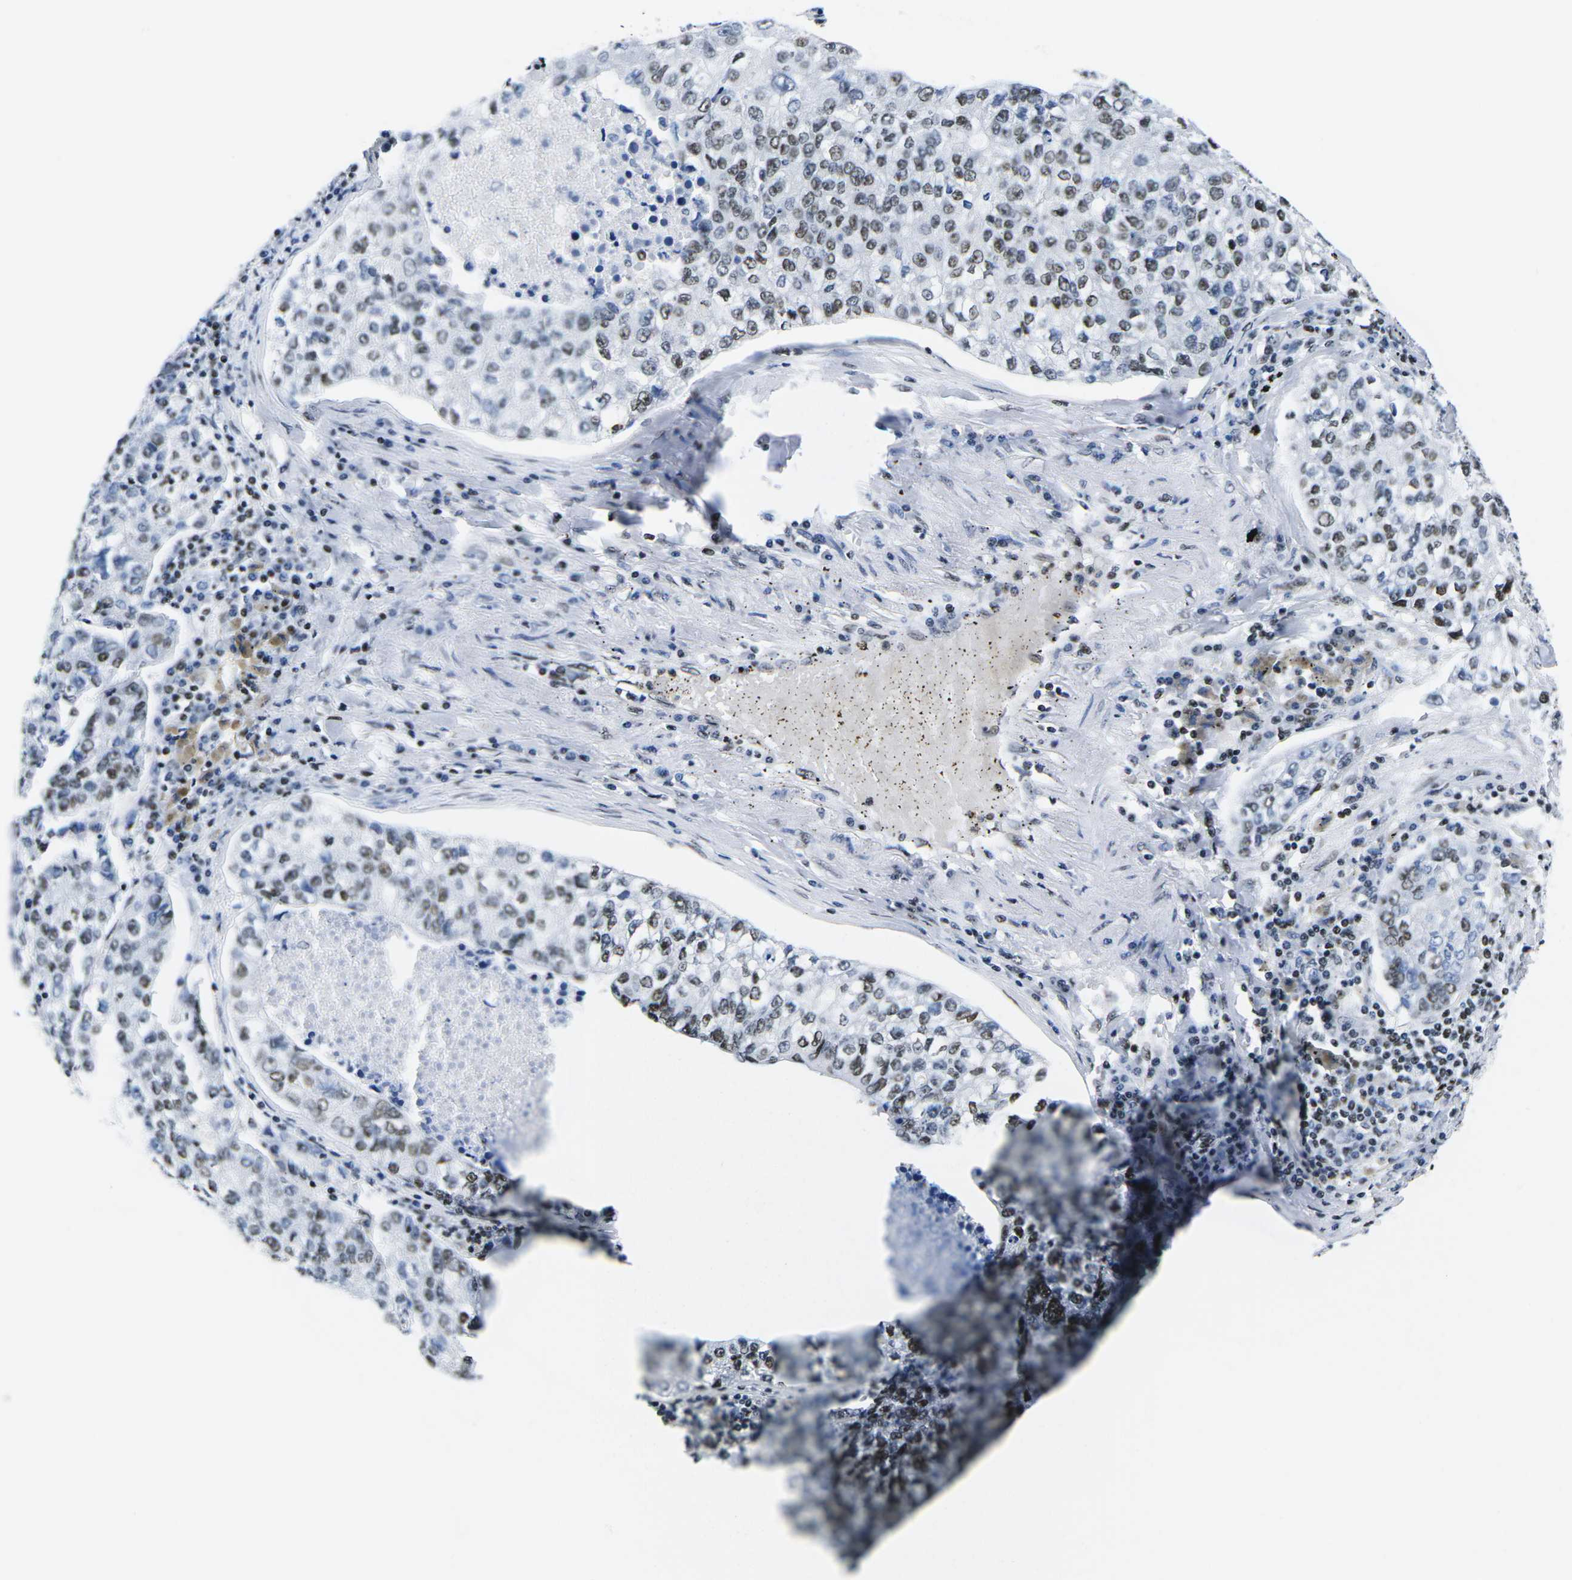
{"staining": {"intensity": "moderate", "quantity": "25%-75%", "location": "nuclear"}, "tissue": "lung cancer", "cell_type": "Tumor cells", "image_type": "cancer", "snomed": [{"axis": "morphology", "description": "Adenocarcinoma, NOS"}, {"axis": "topography", "description": "Lung"}], "caption": "Immunohistochemistry photomicrograph of human lung cancer stained for a protein (brown), which exhibits medium levels of moderate nuclear expression in about 25%-75% of tumor cells.", "gene": "ATF1", "patient": {"sex": "male", "age": 49}}